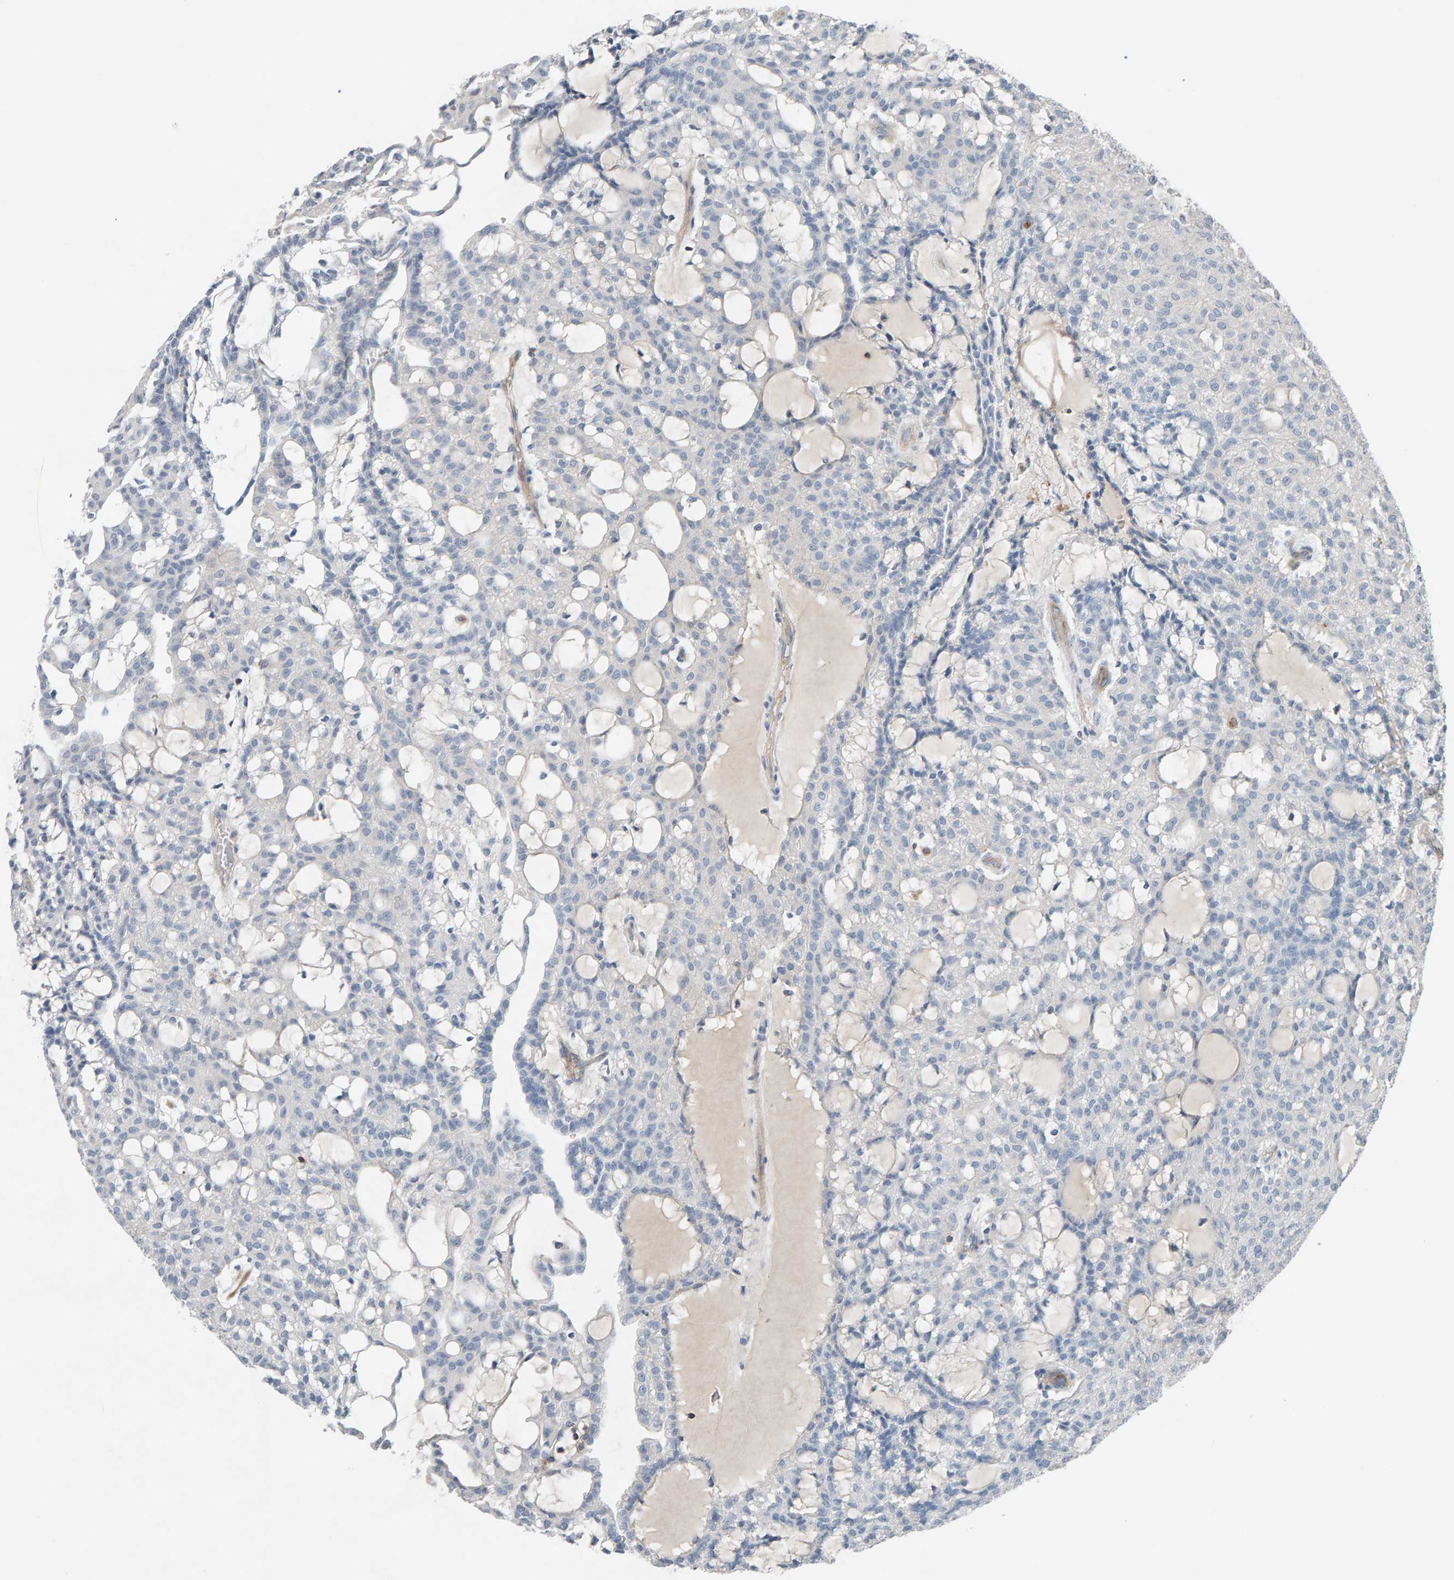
{"staining": {"intensity": "negative", "quantity": "none", "location": "none"}, "tissue": "renal cancer", "cell_type": "Tumor cells", "image_type": "cancer", "snomed": [{"axis": "morphology", "description": "Adenocarcinoma, NOS"}, {"axis": "topography", "description": "Kidney"}], "caption": "Tumor cells are negative for protein expression in human renal cancer (adenocarcinoma). The staining was performed using DAB (3,3'-diaminobenzidine) to visualize the protein expression in brown, while the nuclei were stained in blue with hematoxylin (Magnification: 20x).", "gene": "FYN", "patient": {"sex": "male", "age": 63}}